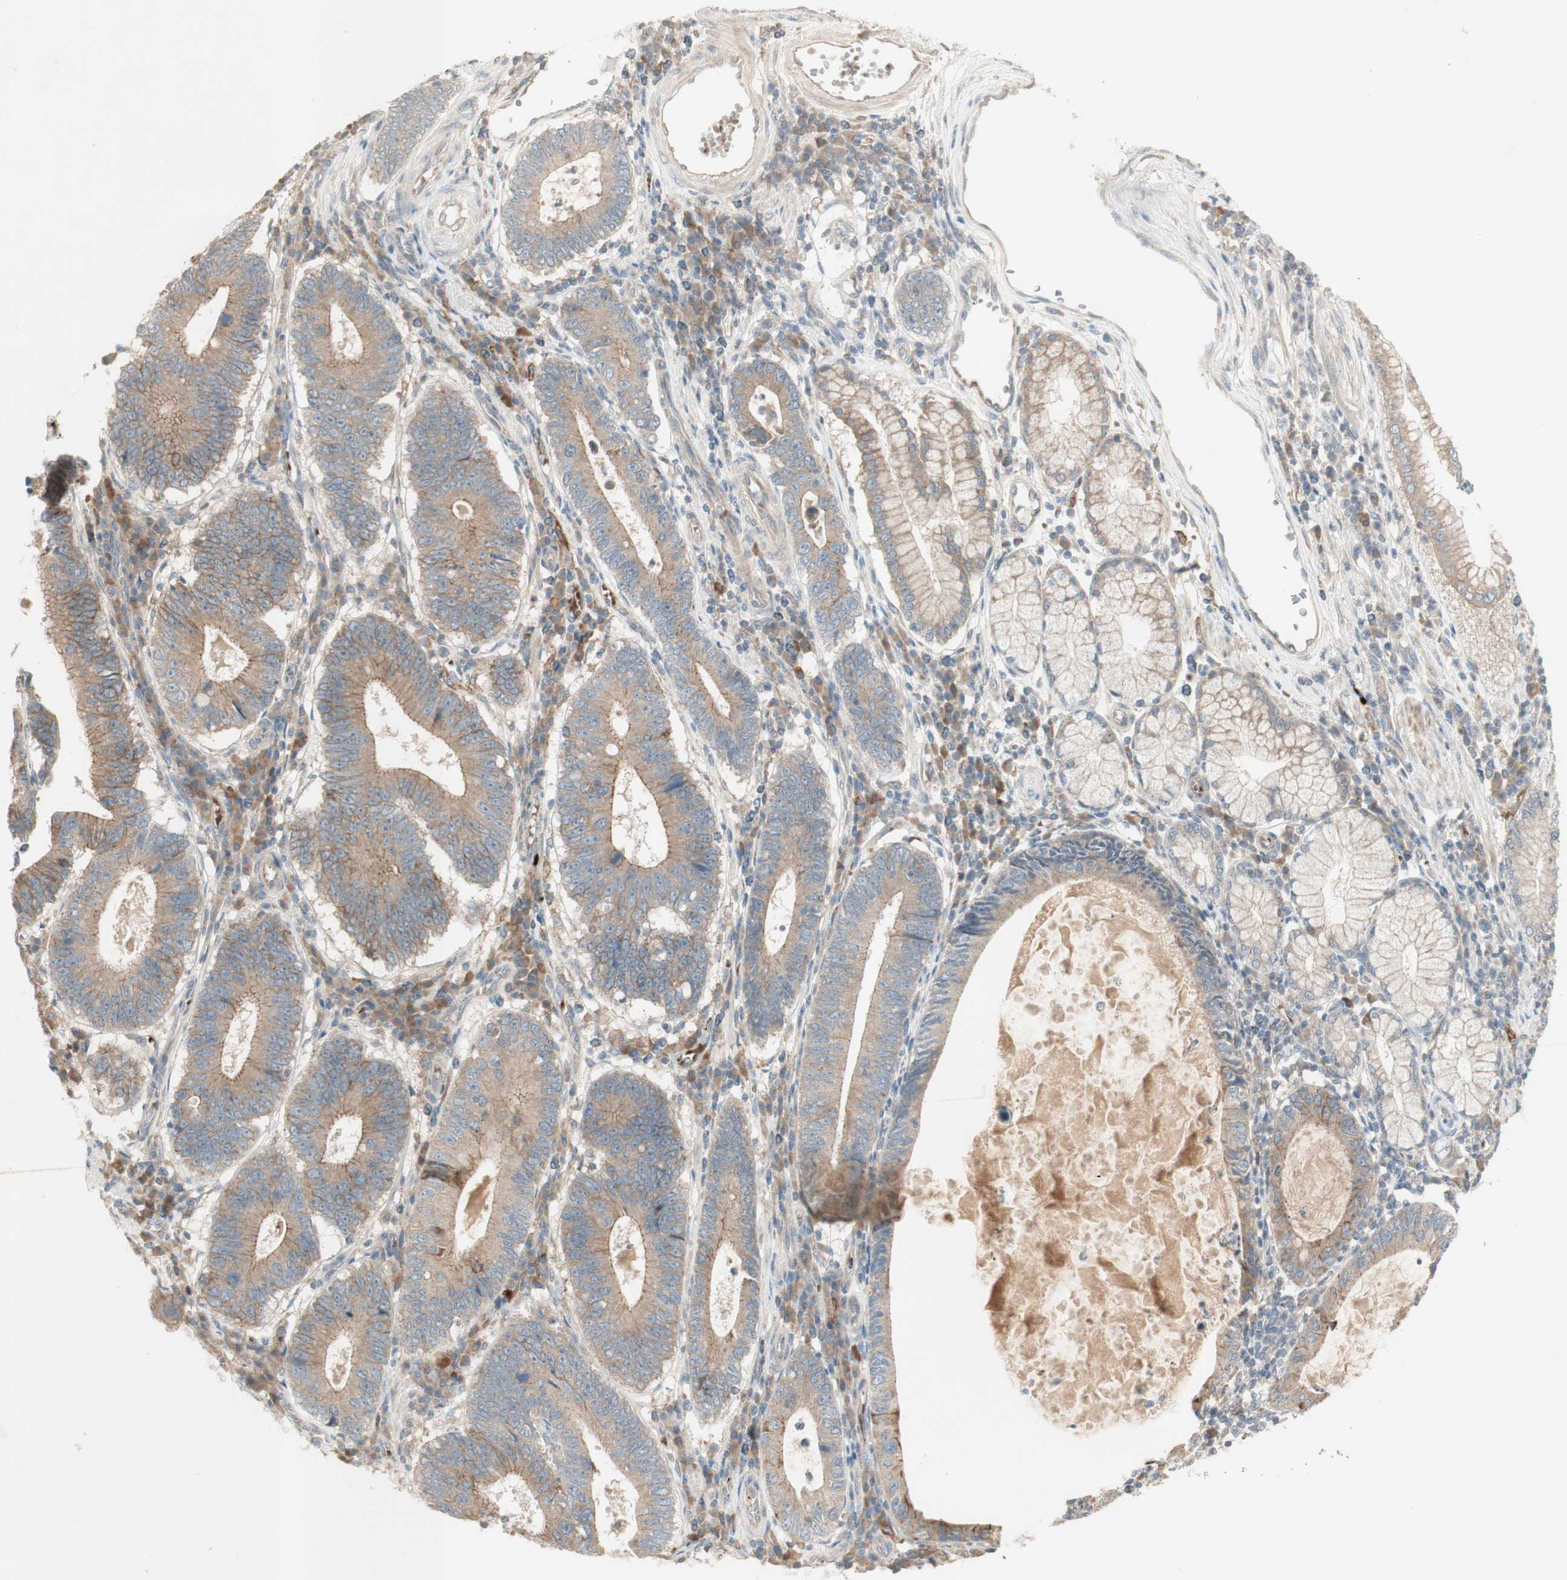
{"staining": {"intensity": "moderate", "quantity": ">75%", "location": "cytoplasmic/membranous"}, "tissue": "stomach cancer", "cell_type": "Tumor cells", "image_type": "cancer", "snomed": [{"axis": "morphology", "description": "Adenocarcinoma, NOS"}, {"axis": "topography", "description": "Stomach"}], "caption": "Moderate cytoplasmic/membranous expression is seen in approximately >75% of tumor cells in stomach cancer (adenocarcinoma).", "gene": "PTGER4", "patient": {"sex": "male", "age": 59}}